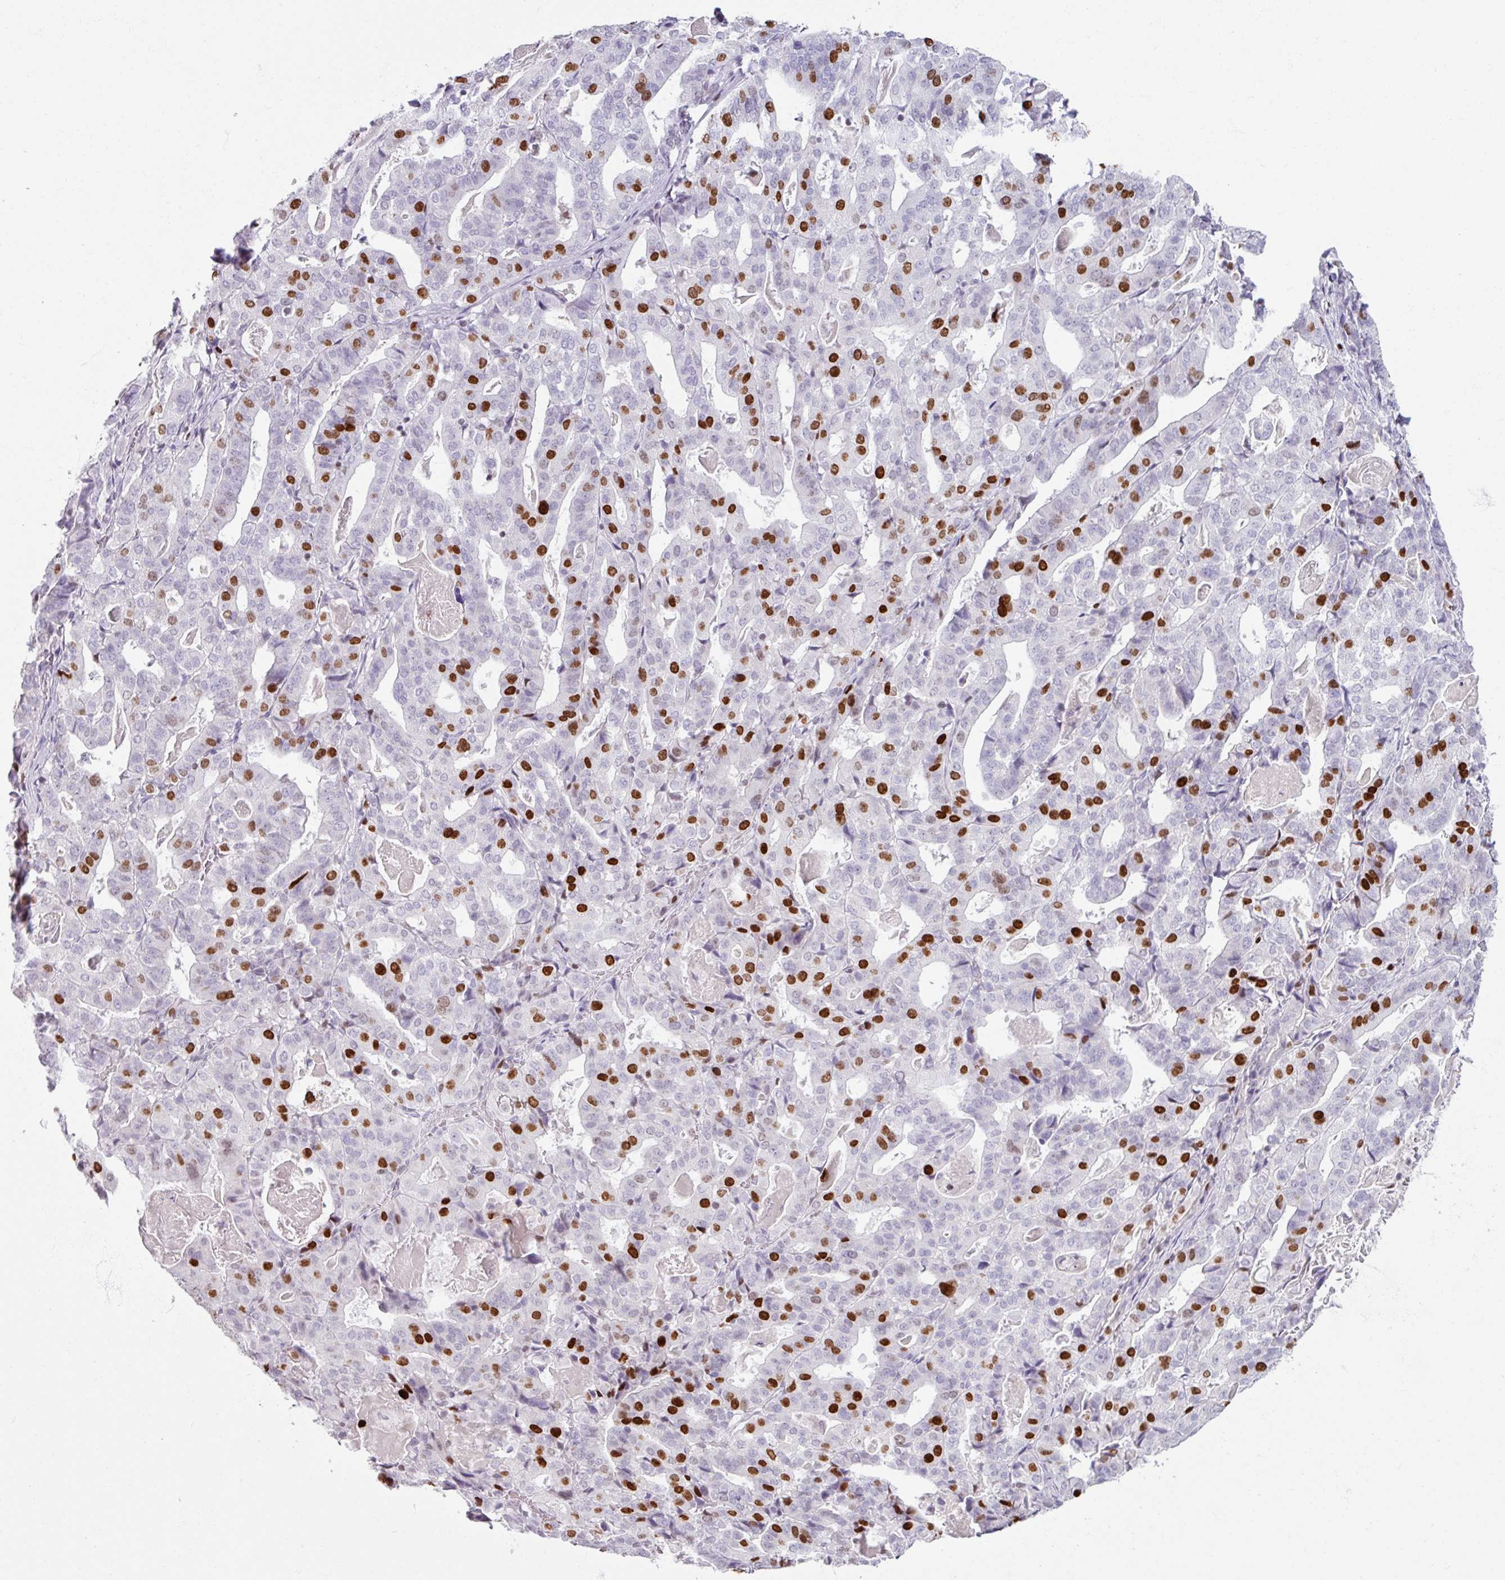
{"staining": {"intensity": "strong", "quantity": "25%-75%", "location": "nuclear"}, "tissue": "stomach cancer", "cell_type": "Tumor cells", "image_type": "cancer", "snomed": [{"axis": "morphology", "description": "Adenocarcinoma, NOS"}, {"axis": "topography", "description": "Stomach"}], "caption": "Protein analysis of stomach adenocarcinoma tissue shows strong nuclear expression in approximately 25%-75% of tumor cells.", "gene": "ATAD2", "patient": {"sex": "male", "age": 48}}